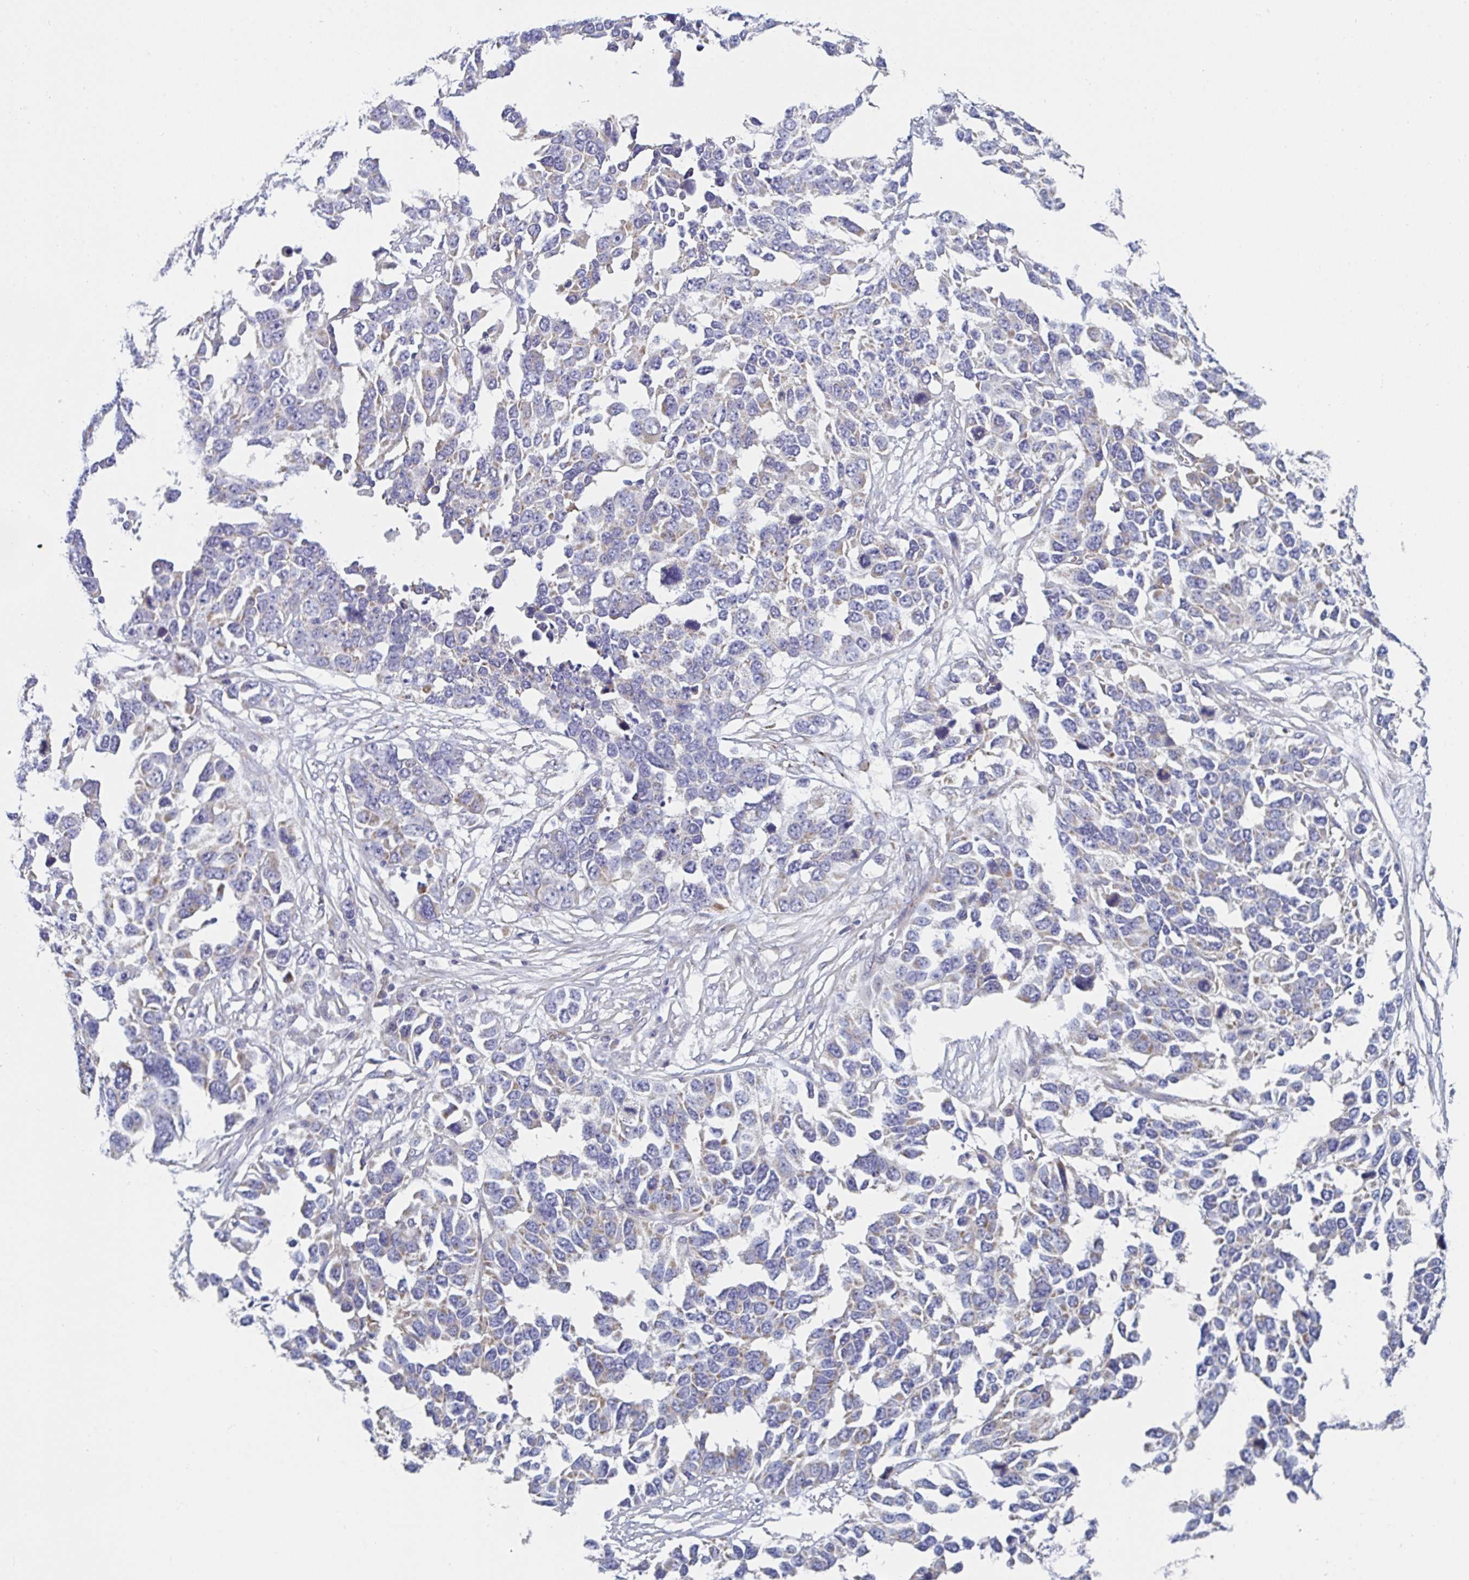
{"staining": {"intensity": "strong", "quantity": "<25%", "location": "cytoplasmic/membranous"}, "tissue": "ovarian cancer", "cell_type": "Tumor cells", "image_type": "cancer", "snomed": [{"axis": "morphology", "description": "Cystadenocarcinoma, serous, NOS"}, {"axis": "topography", "description": "Ovary"}], "caption": "A micrograph of ovarian serous cystadenocarcinoma stained for a protein shows strong cytoplasmic/membranous brown staining in tumor cells.", "gene": "MRPS2", "patient": {"sex": "female", "age": 76}}